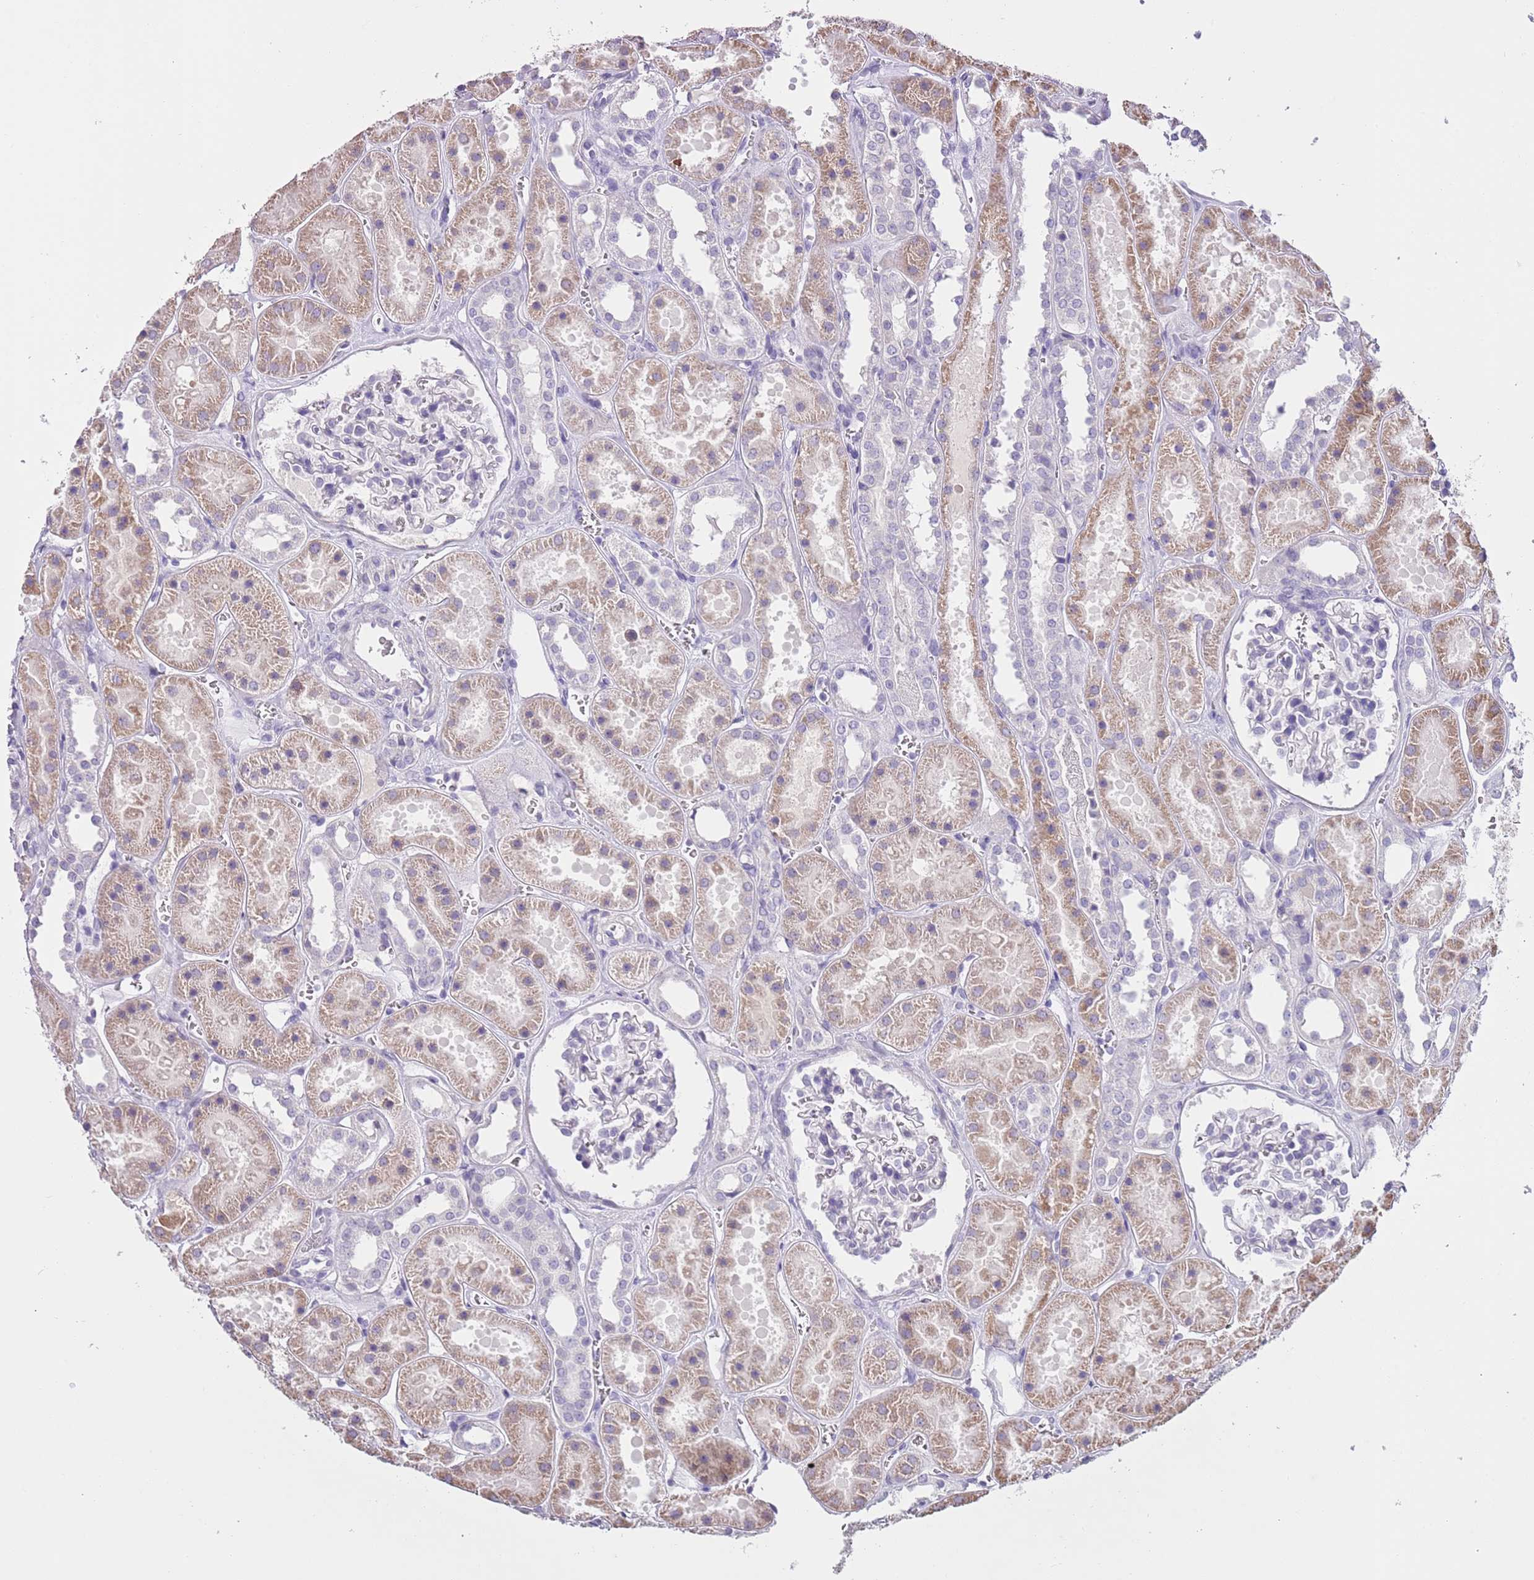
{"staining": {"intensity": "negative", "quantity": "none", "location": "none"}, "tissue": "kidney", "cell_type": "Cells in glomeruli", "image_type": "normal", "snomed": [{"axis": "morphology", "description": "Normal tissue, NOS"}, {"axis": "topography", "description": "Kidney"}], "caption": "Immunohistochemical staining of normal kidney reveals no significant positivity in cells in glomeruli. (Immunohistochemistry (ihc), brightfield microscopy, high magnification).", "gene": "SLC35E3", "patient": {"sex": "female", "age": 41}}